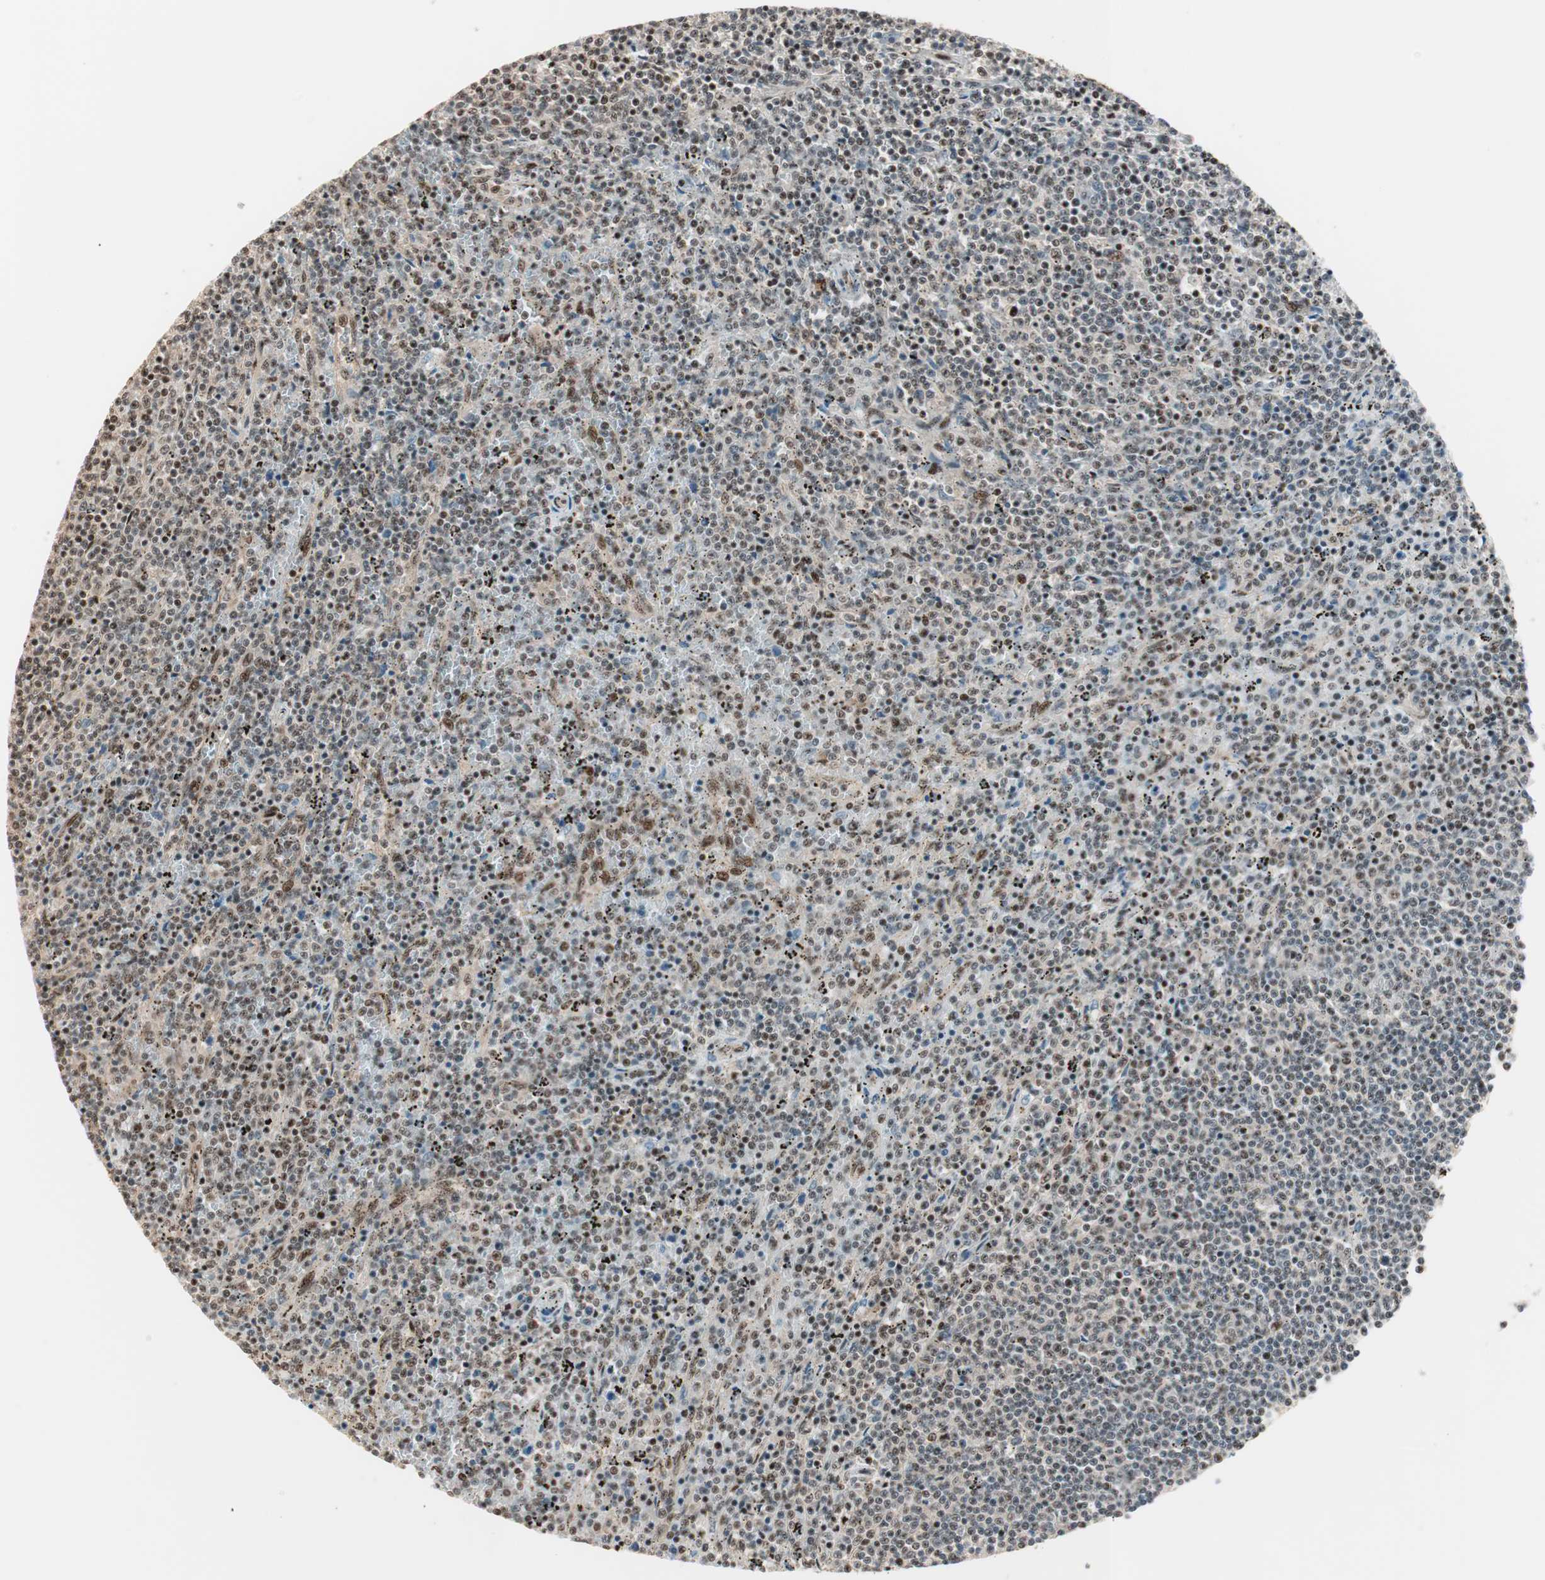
{"staining": {"intensity": "moderate", "quantity": "25%-75%", "location": "nuclear"}, "tissue": "lymphoma", "cell_type": "Tumor cells", "image_type": "cancer", "snomed": [{"axis": "morphology", "description": "Malignant lymphoma, non-Hodgkin's type, Low grade"}, {"axis": "topography", "description": "Spleen"}], "caption": "There is medium levels of moderate nuclear expression in tumor cells of lymphoma, as demonstrated by immunohistochemical staining (brown color).", "gene": "NR5A2", "patient": {"sex": "female", "age": 50}}